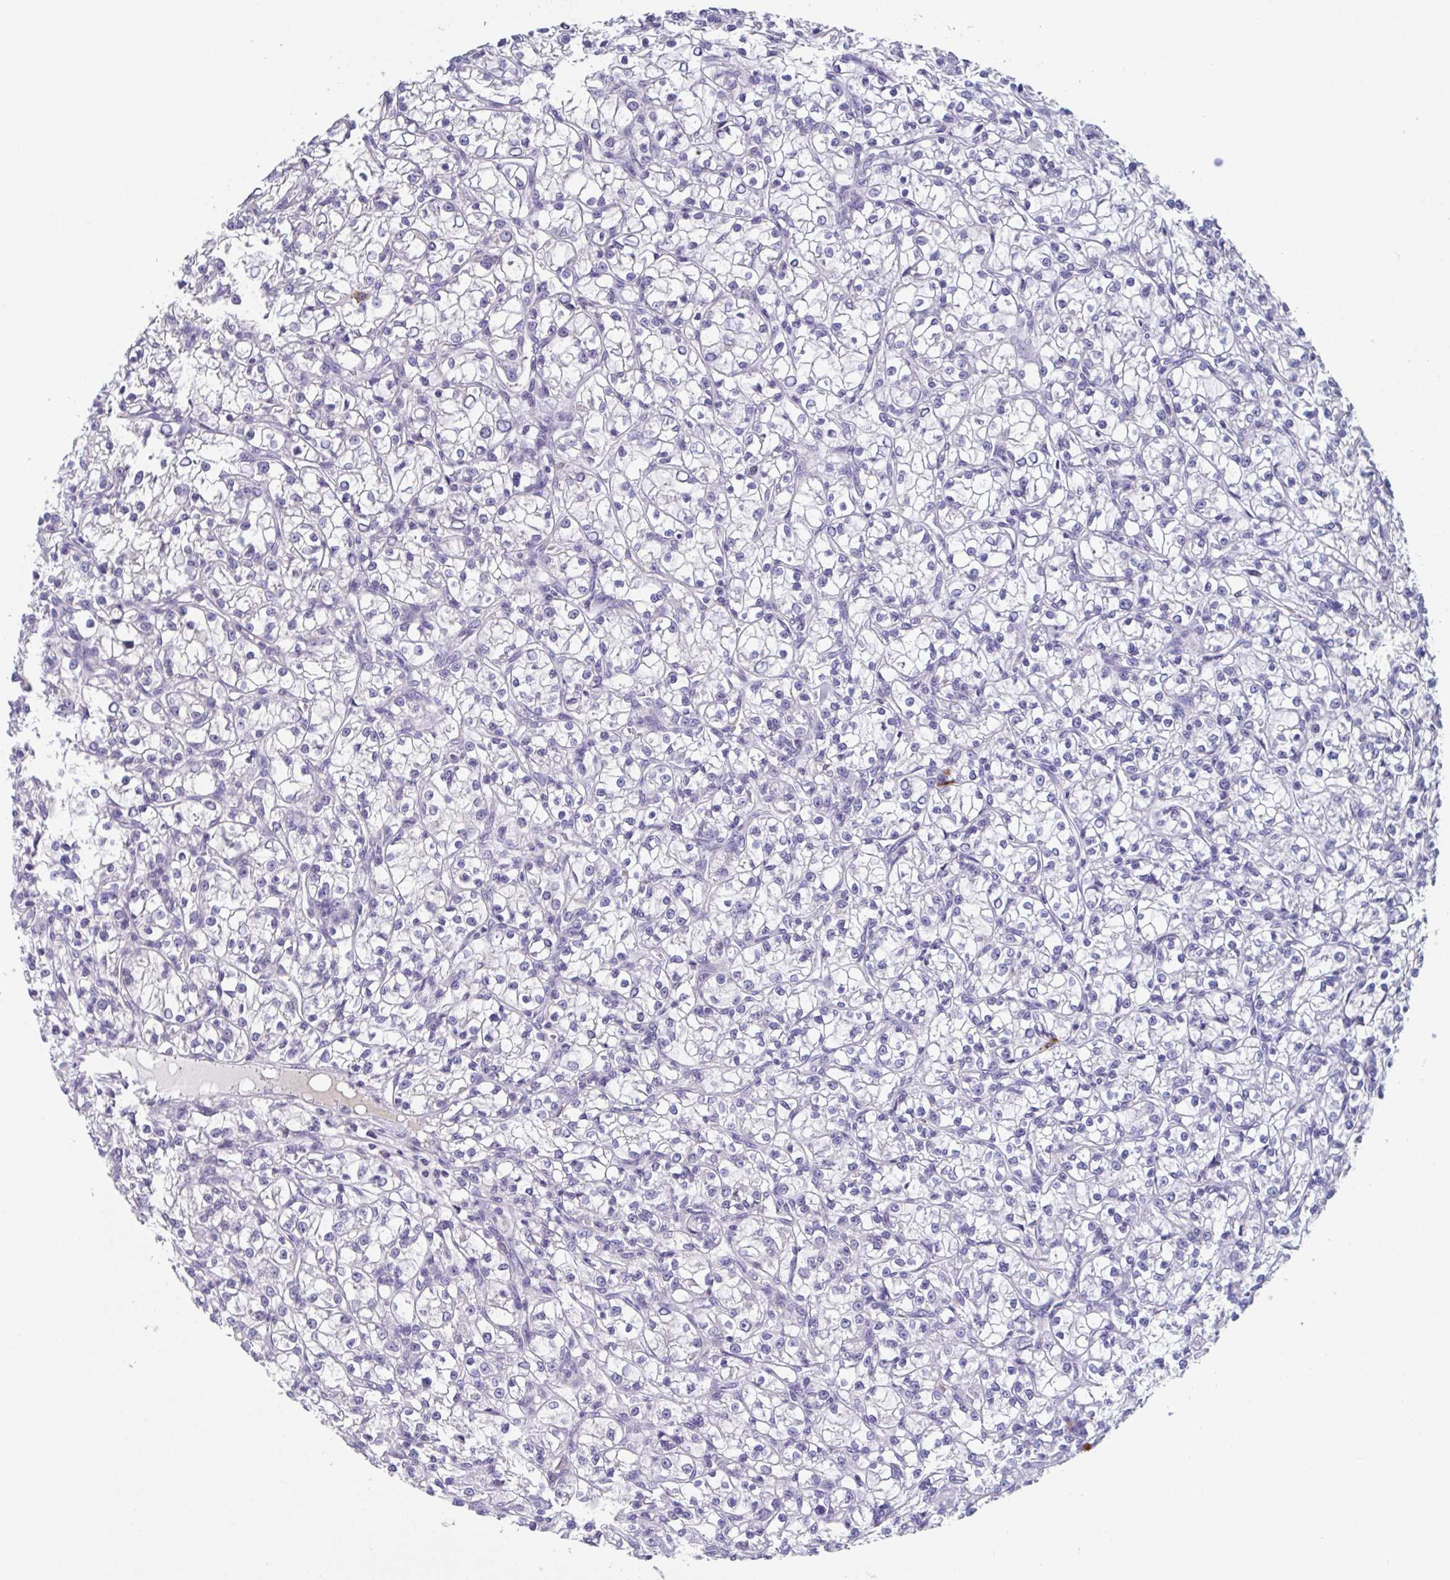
{"staining": {"intensity": "negative", "quantity": "none", "location": "none"}, "tissue": "renal cancer", "cell_type": "Tumor cells", "image_type": "cancer", "snomed": [{"axis": "morphology", "description": "Adenocarcinoma, NOS"}, {"axis": "topography", "description": "Kidney"}], "caption": "This is an immunohistochemistry (IHC) photomicrograph of renal cancer. There is no expression in tumor cells.", "gene": "LRRC58", "patient": {"sex": "female", "age": 59}}